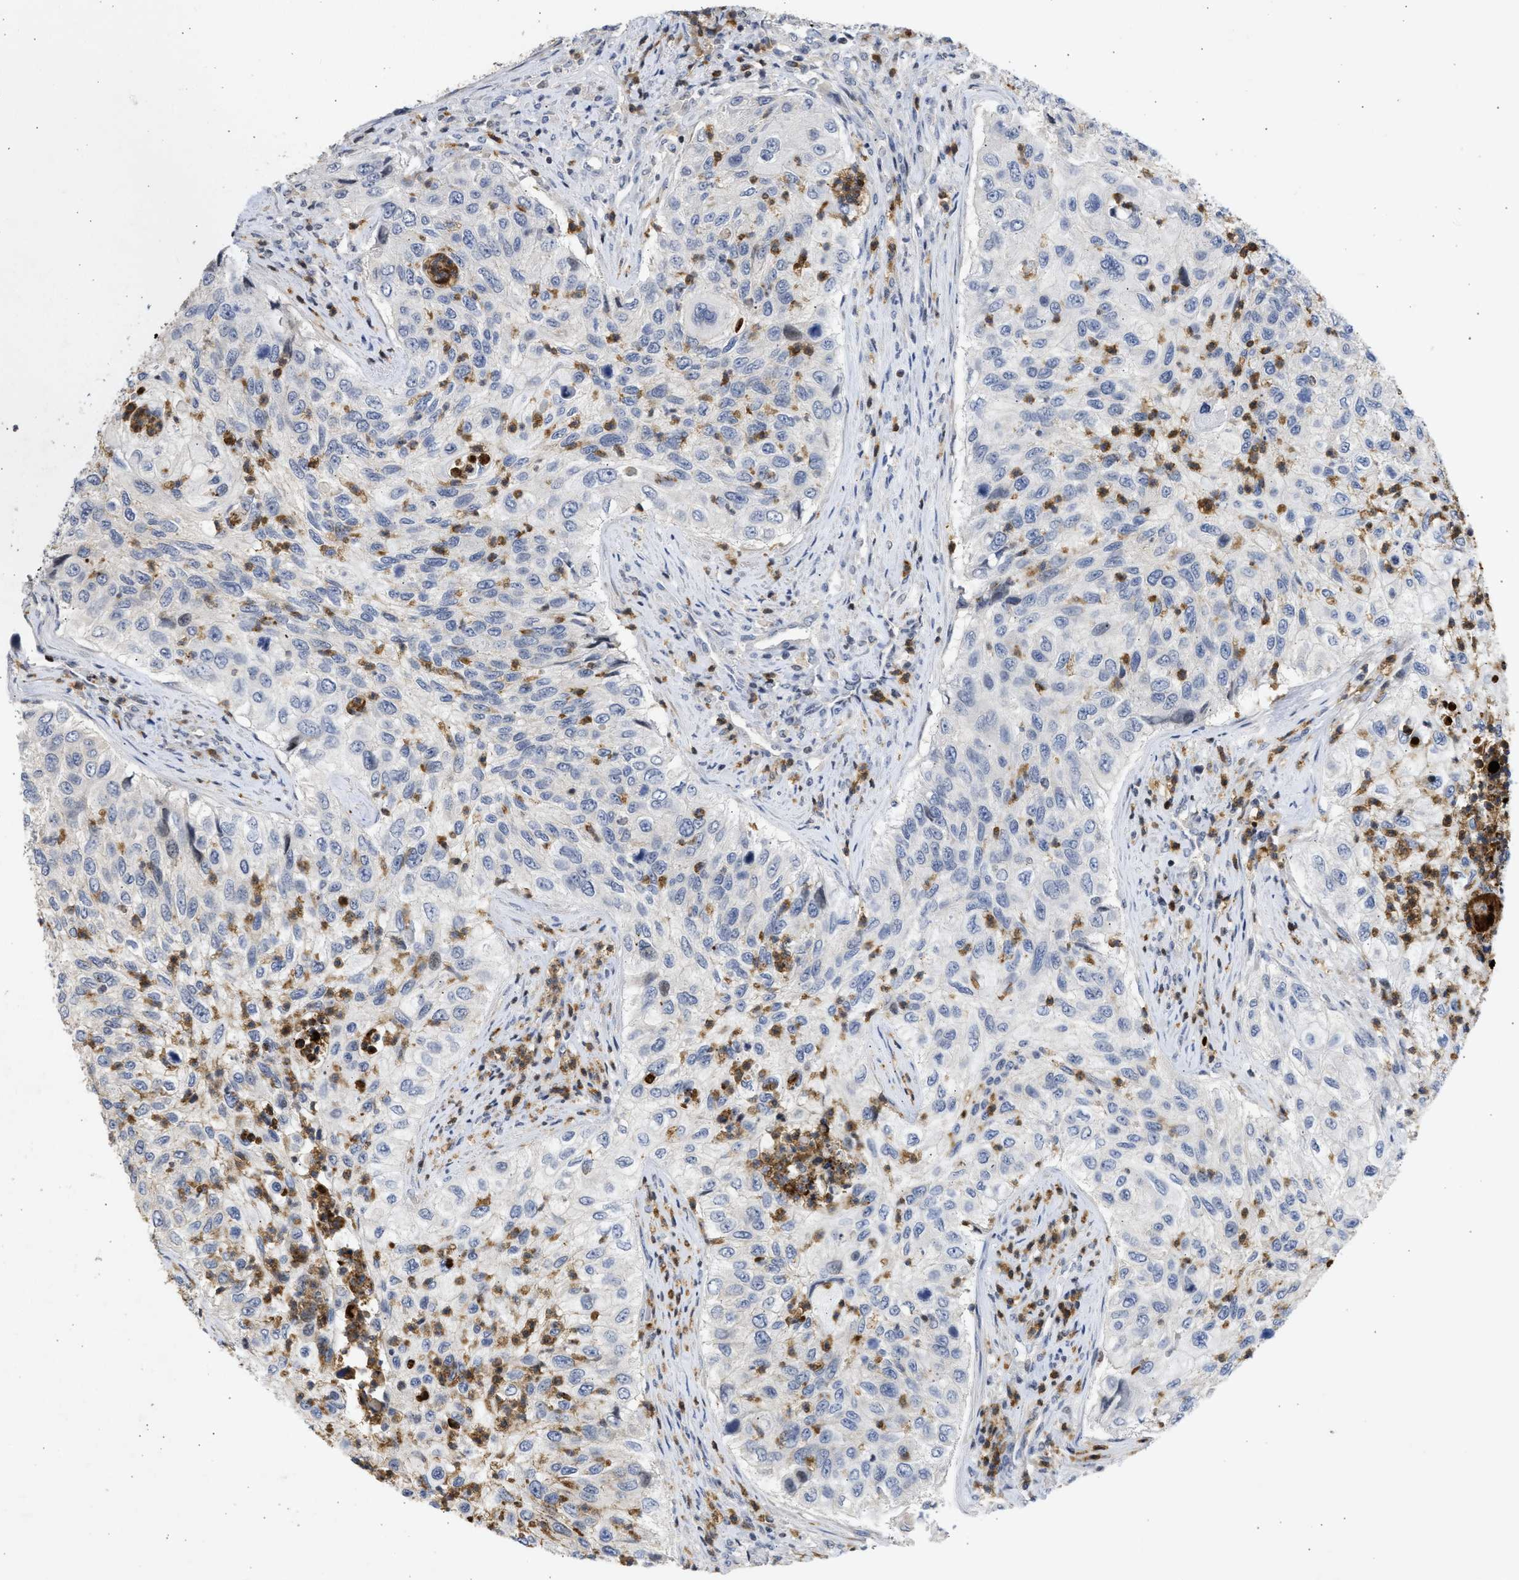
{"staining": {"intensity": "negative", "quantity": "none", "location": "none"}, "tissue": "urothelial cancer", "cell_type": "Tumor cells", "image_type": "cancer", "snomed": [{"axis": "morphology", "description": "Urothelial carcinoma, High grade"}, {"axis": "topography", "description": "Urinary bladder"}], "caption": "A micrograph of urothelial cancer stained for a protein exhibits no brown staining in tumor cells.", "gene": "ENSG00000142539", "patient": {"sex": "female", "age": 60}}